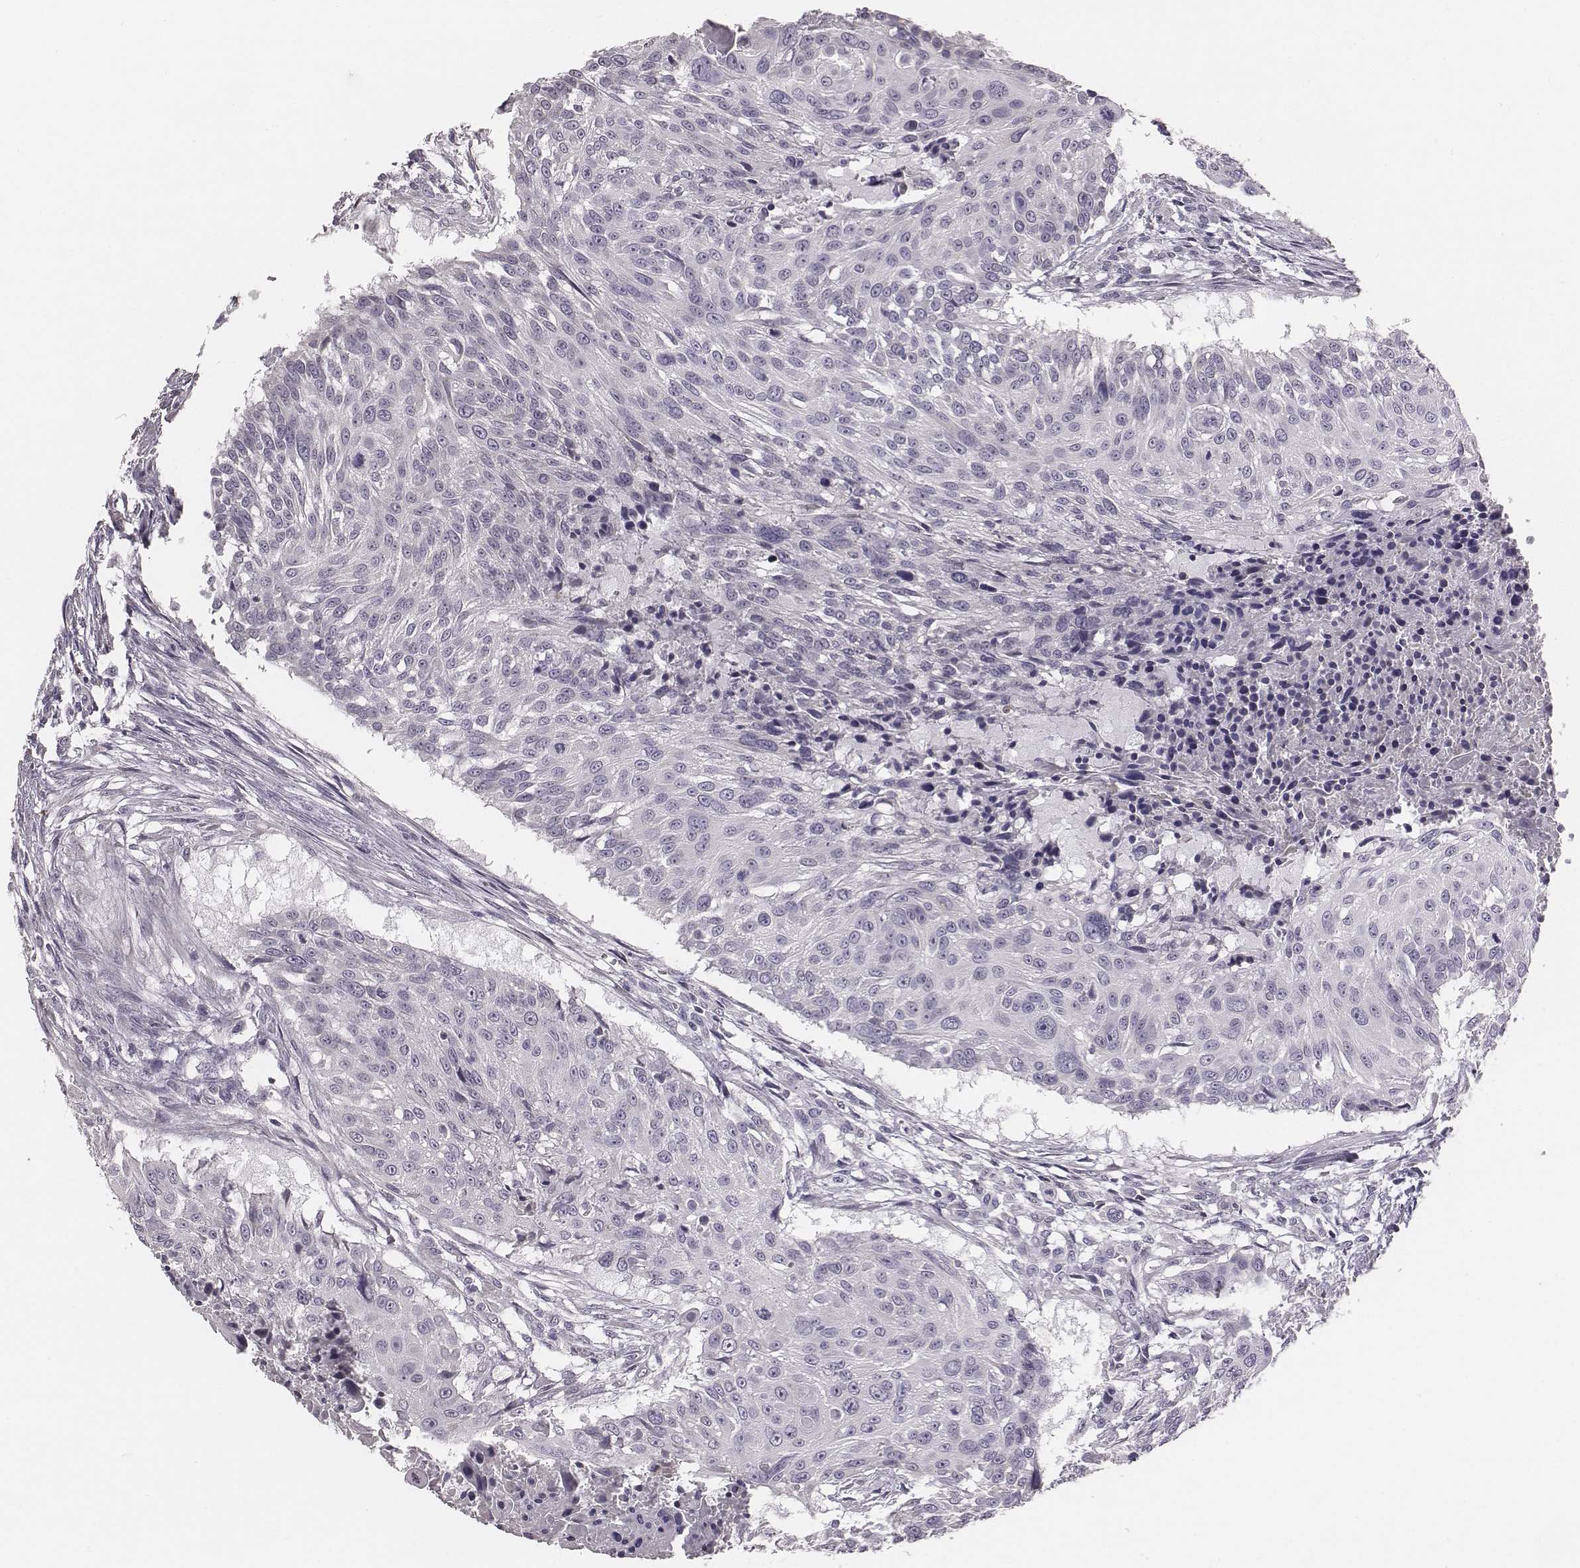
{"staining": {"intensity": "negative", "quantity": "none", "location": "none"}, "tissue": "urothelial cancer", "cell_type": "Tumor cells", "image_type": "cancer", "snomed": [{"axis": "morphology", "description": "Urothelial carcinoma, NOS"}, {"axis": "topography", "description": "Urinary bladder"}], "caption": "Tumor cells show no significant positivity in transitional cell carcinoma.", "gene": "C6orf58", "patient": {"sex": "male", "age": 55}}